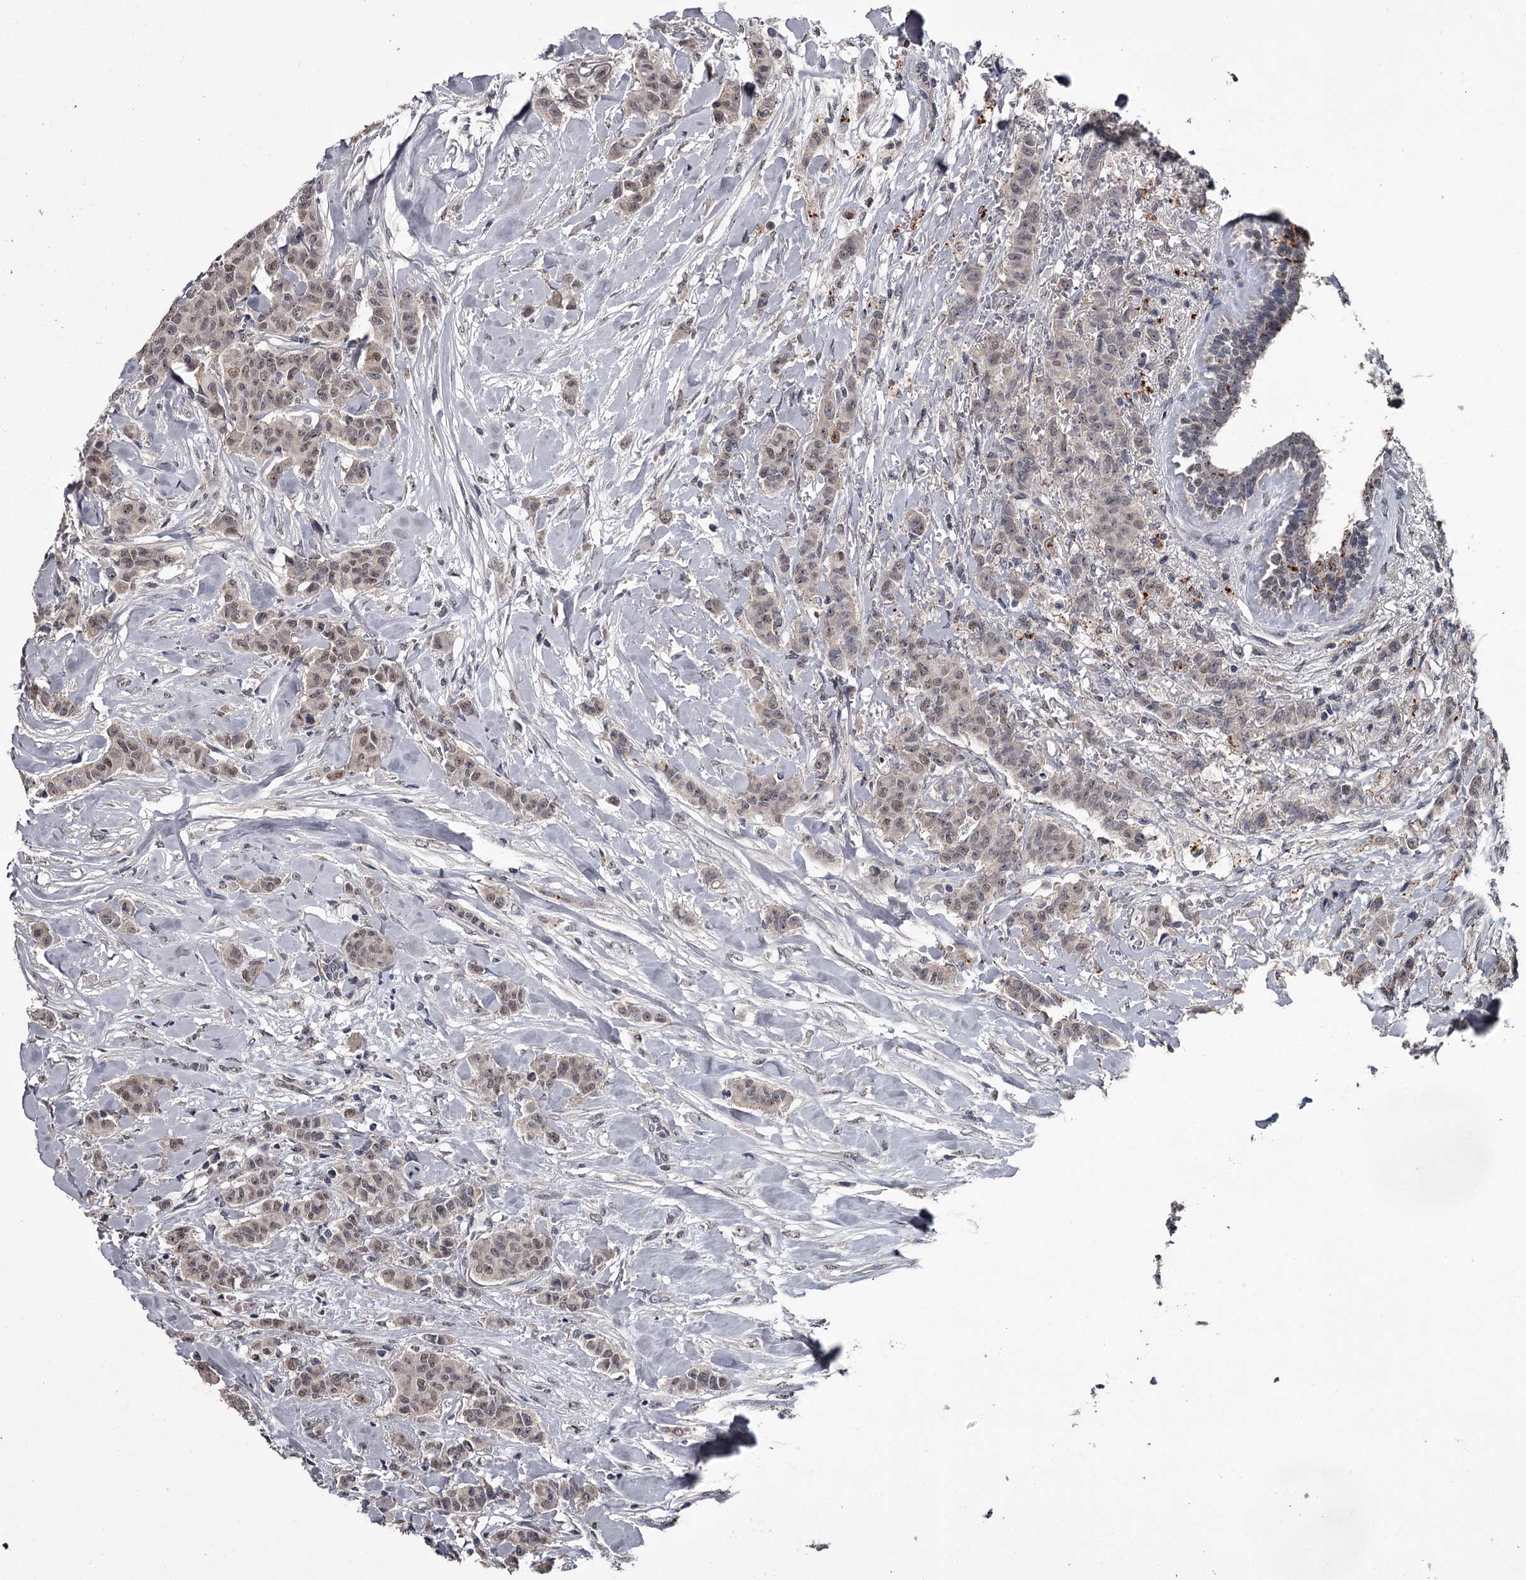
{"staining": {"intensity": "weak", "quantity": "25%-75%", "location": "nuclear"}, "tissue": "breast cancer", "cell_type": "Tumor cells", "image_type": "cancer", "snomed": [{"axis": "morphology", "description": "Duct carcinoma"}, {"axis": "topography", "description": "Breast"}], "caption": "This is an image of immunohistochemistry (IHC) staining of breast cancer, which shows weak staining in the nuclear of tumor cells.", "gene": "PRPF40B", "patient": {"sex": "female", "age": 40}}